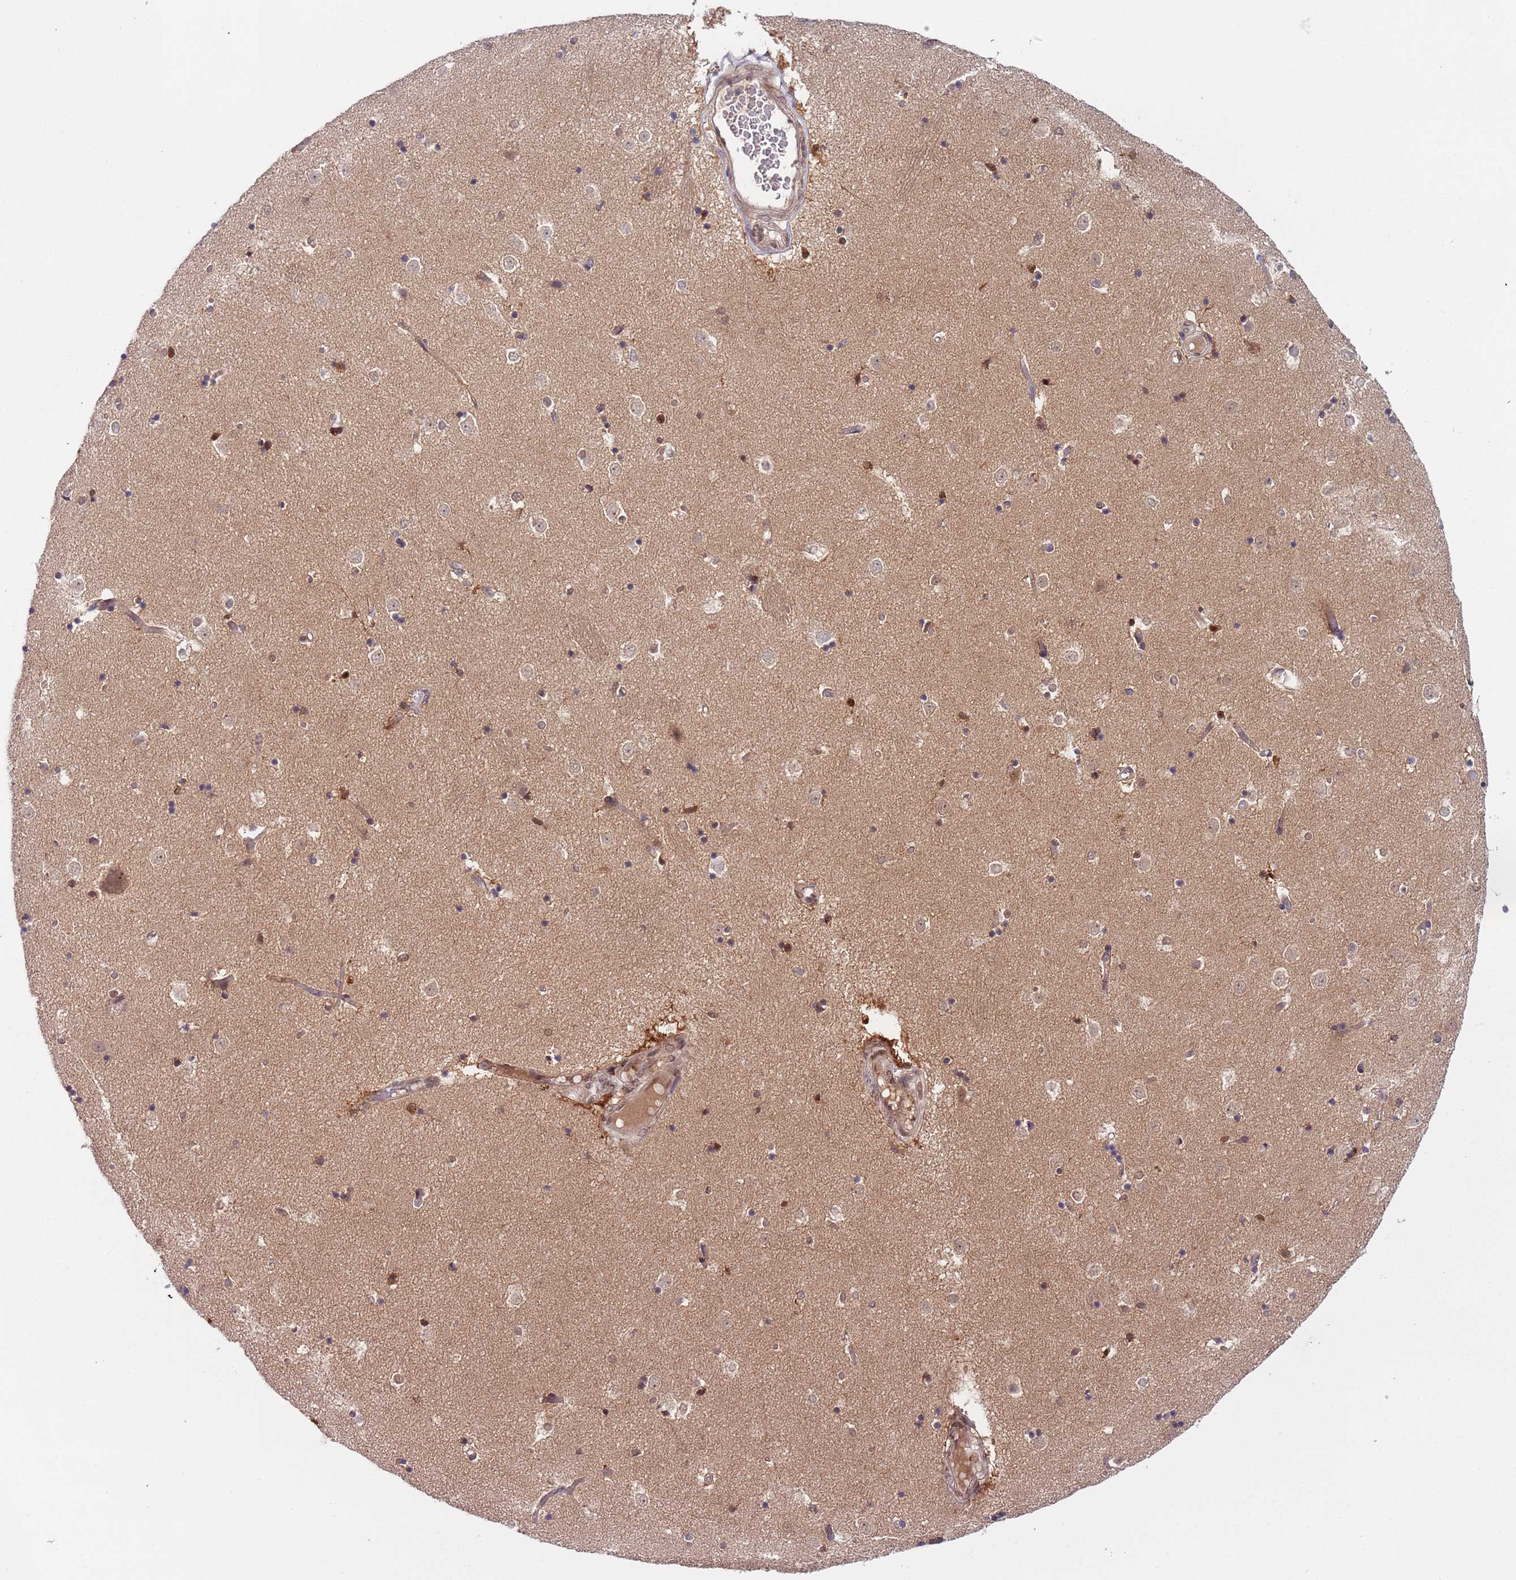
{"staining": {"intensity": "moderate", "quantity": "<25%", "location": "nuclear"}, "tissue": "caudate", "cell_type": "Glial cells", "image_type": "normal", "snomed": [{"axis": "morphology", "description": "Normal tissue, NOS"}, {"axis": "topography", "description": "Lateral ventricle wall"}], "caption": "Moderate nuclear expression is identified in approximately <25% of glial cells in unremarkable caudate. (brown staining indicates protein expression, while blue staining denotes nuclei).", "gene": "RMND5B", "patient": {"sex": "female", "age": 52}}